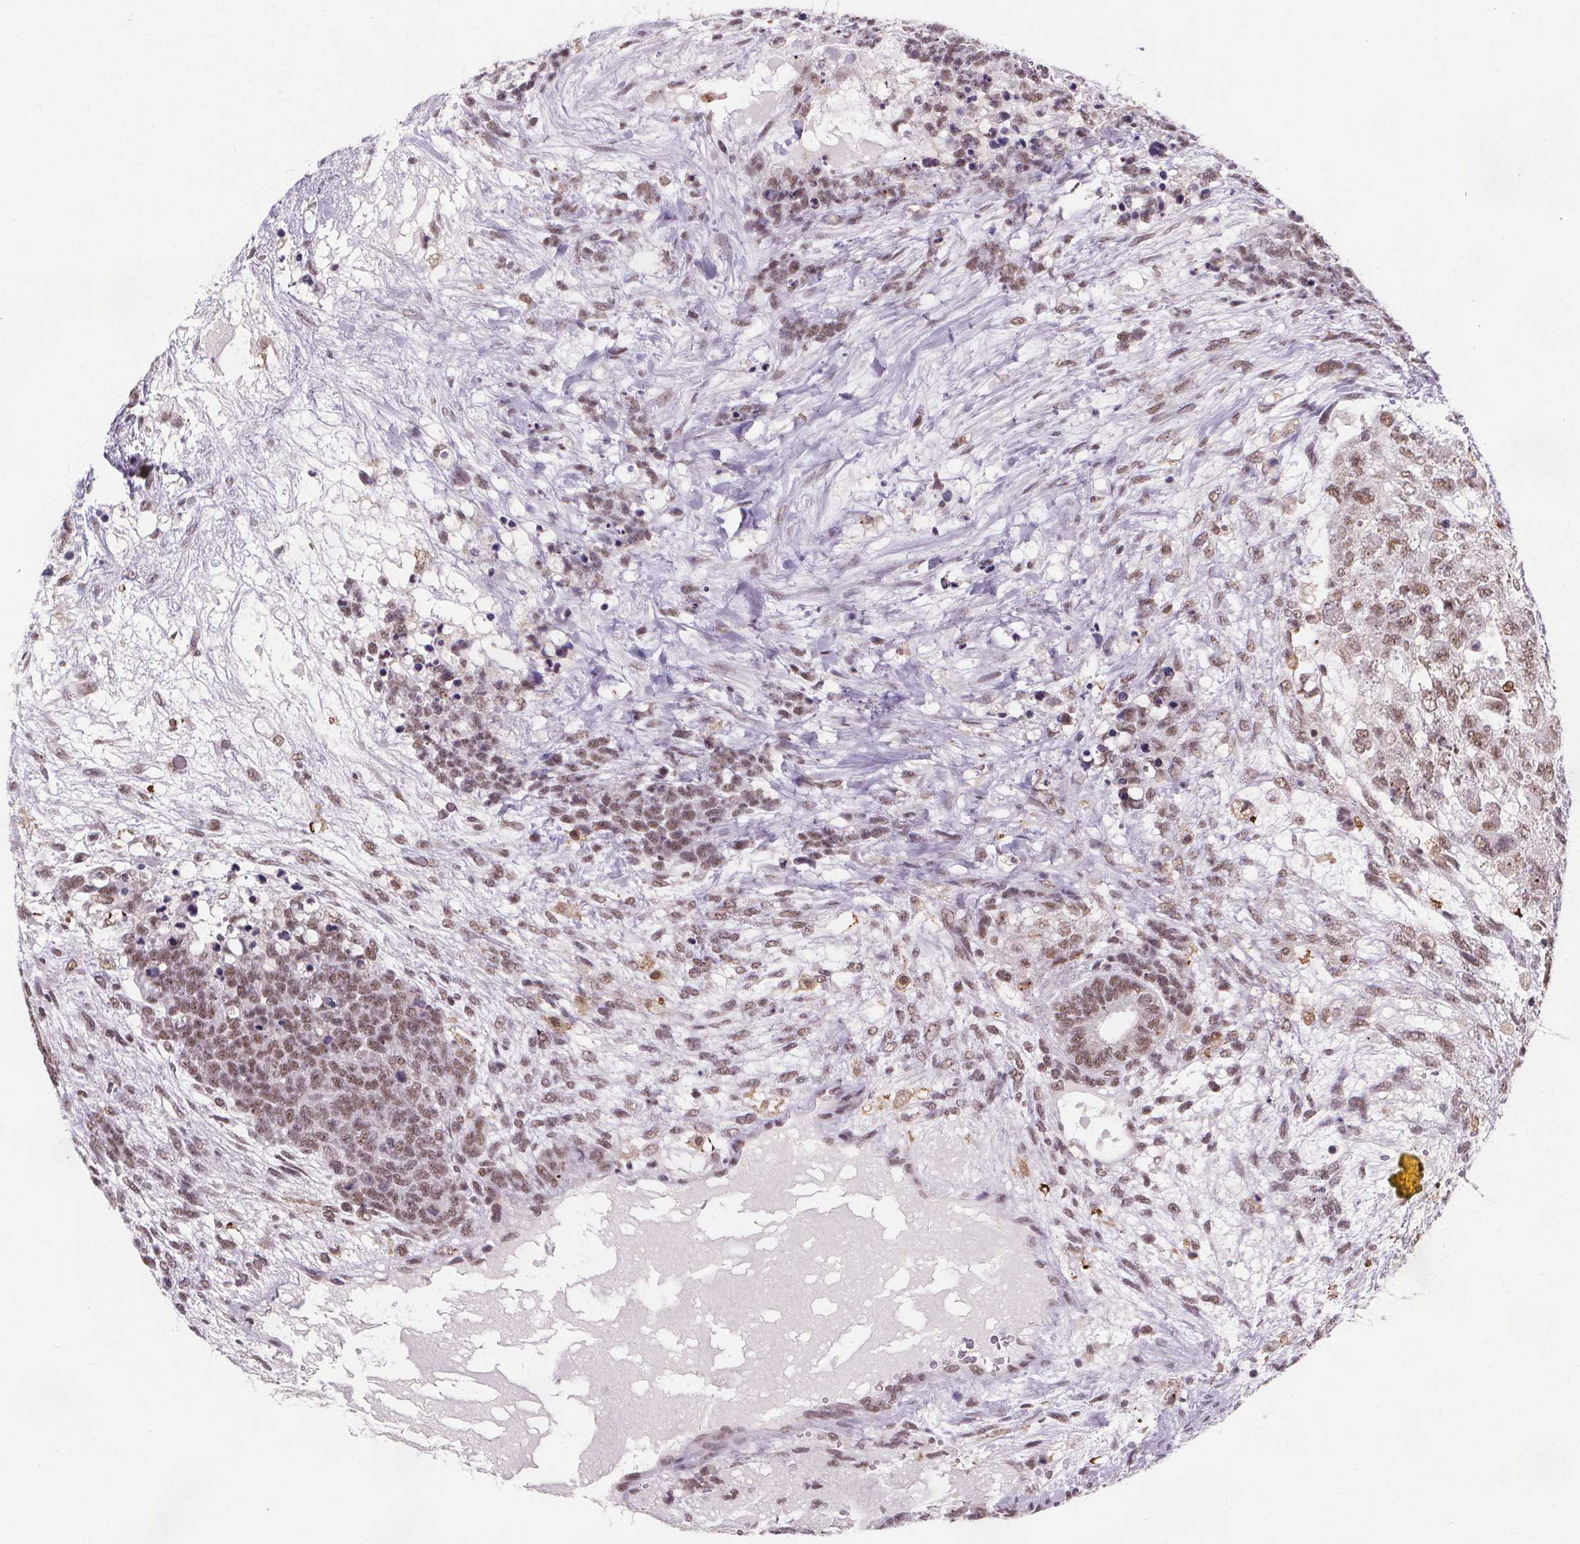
{"staining": {"intensity": "moderate", "quantity": ">75%", "location": "nuclear"}, "tissue": "testis cancer", "cell_type": "Tumor cells", "image_type": "cancer", "snomed": [{"axis": "morphology", "description": "Carcinoma, Embryonal, NOS"}, {"axis": "topography", "description": "Testis"}], "caption": "Human embryonal carcinoma (testis) stained with a brown dye reveals moderate nuclear positive expression in about >75% of tumor cells.", "gene": "ZNF572", "patient": {"sex": "male", "age": 23}}